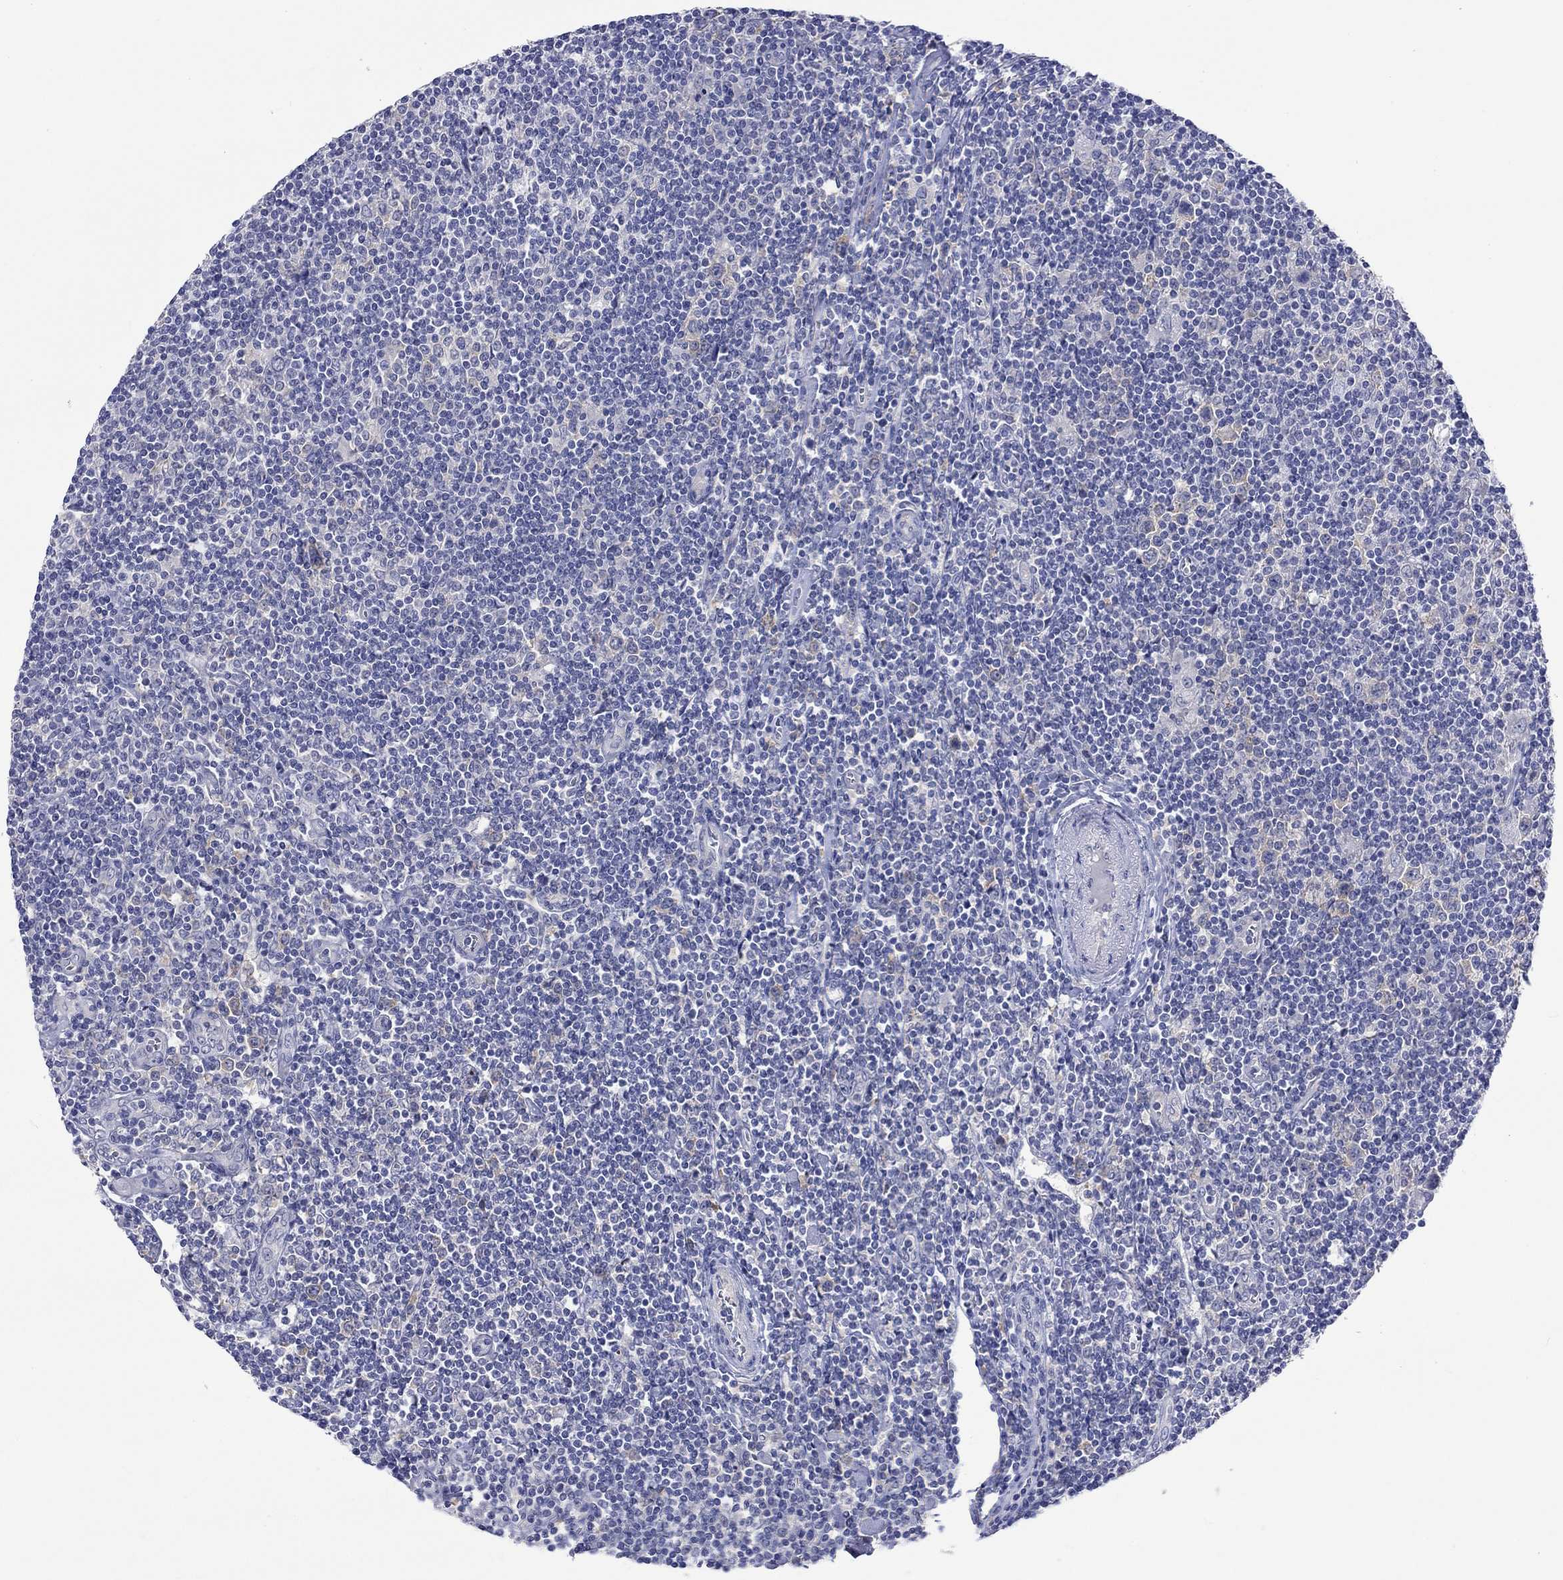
{"staining": {"intensity": "negative", "quantity": "none", "location": "none"}, "tissue": "lymphoma", "cell_type": "Tumor cells", "image_type": "cancer", "snomed": [{"axis": "morphology", "description": "Hodgkin's disease, NOS"}, {"axis": "topography", "description": "Lymph node"}], "caption": "IHC photomicrograph of human Hodgkin's disease stained for a protein (brown), which demonstrates no staining in tumor cells.", "gene": "CERS1", "patient": {"sex": "male", "age": 40}}